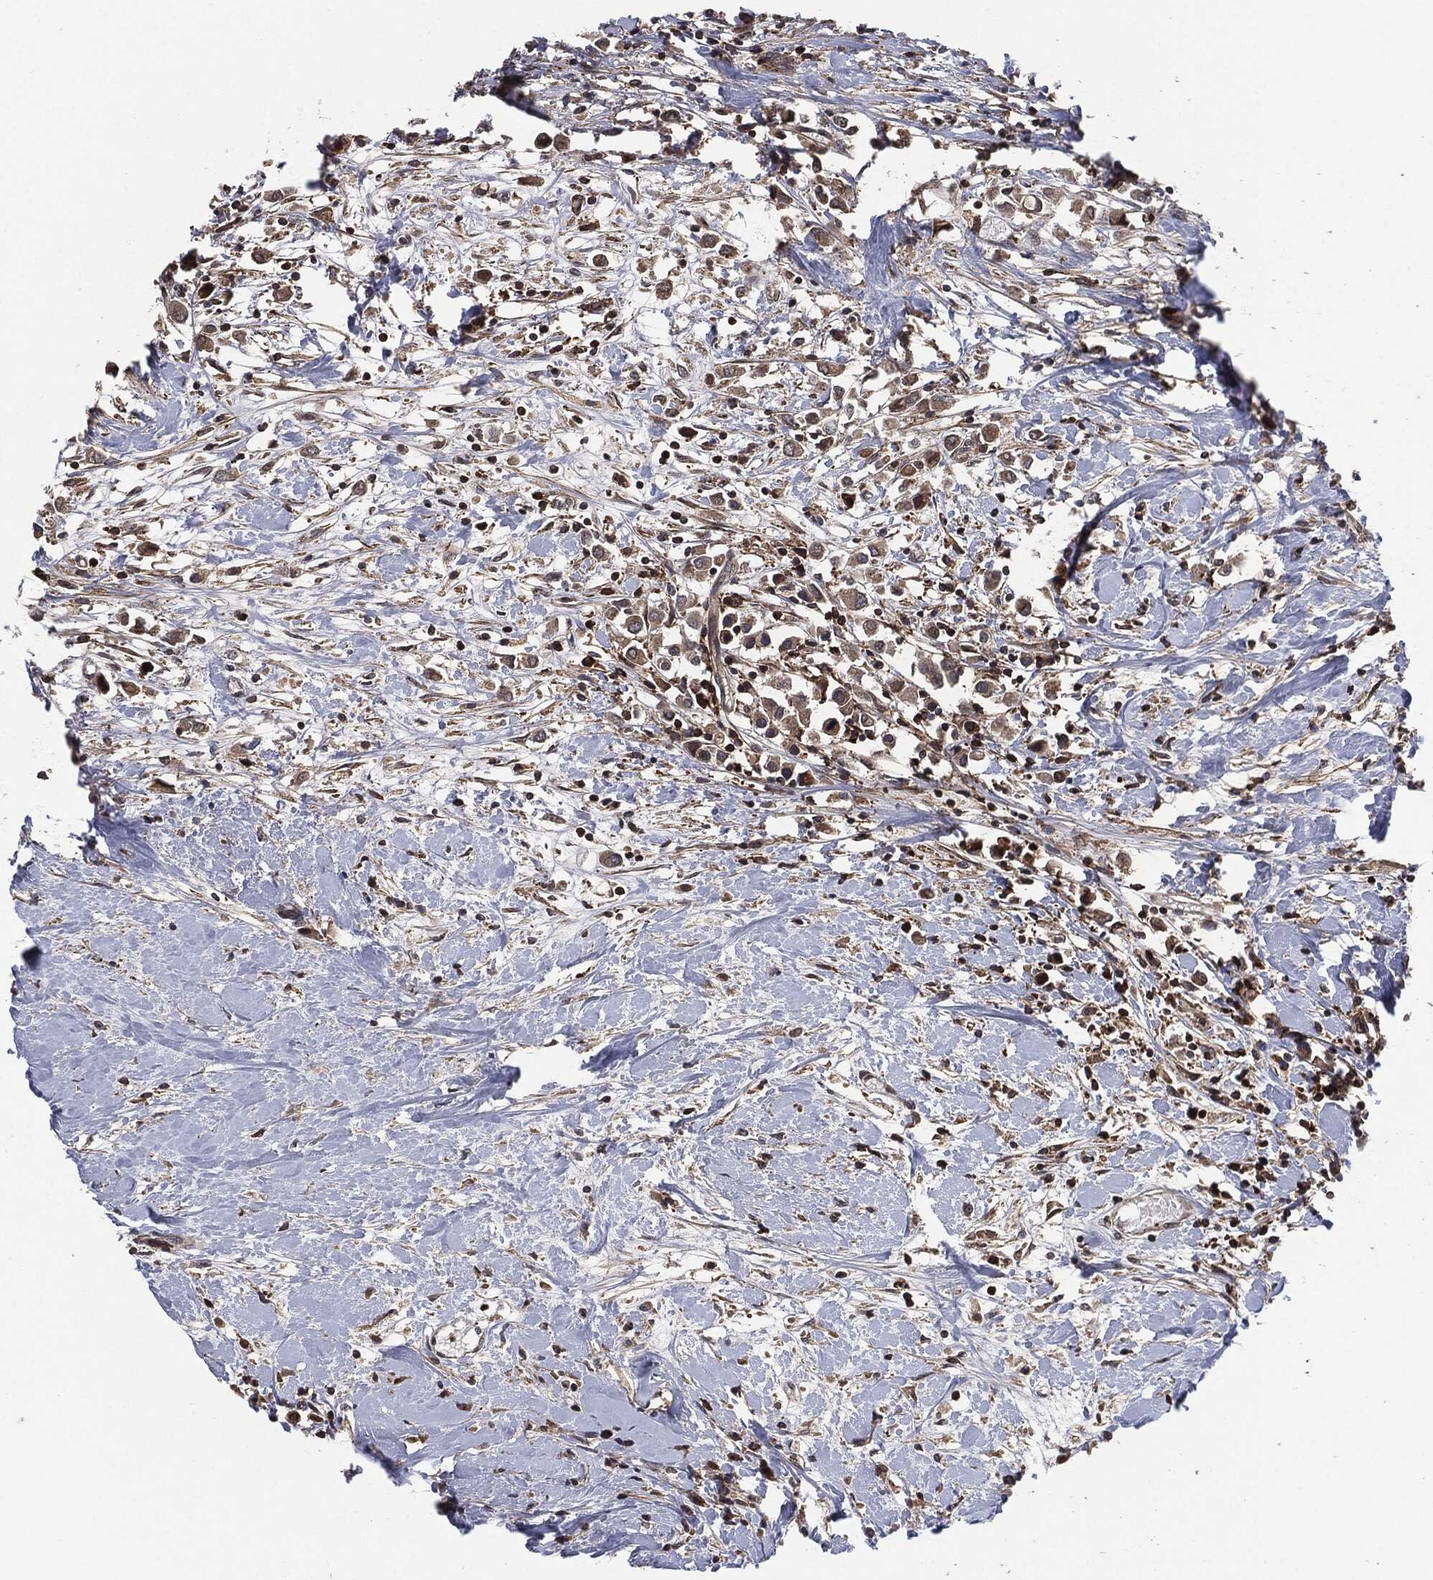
{"staining": {"intensity": "negative", "quantity": "none", "location": "none"}, "tissue": "breast cancer", "cell_type": "Tumor cells", "image_type": "cancer", "snomed": [{"axis": "morphology", "description": "Duct carcinoma"}, {"axis": "topography", "description": "Breast"}], "caption": "Breast intraductal carcinoma stained for a protein using IHC displays no staining tumor cells.", "gene": "UBR1", "patient": {"sex": "female", "age": 61}}